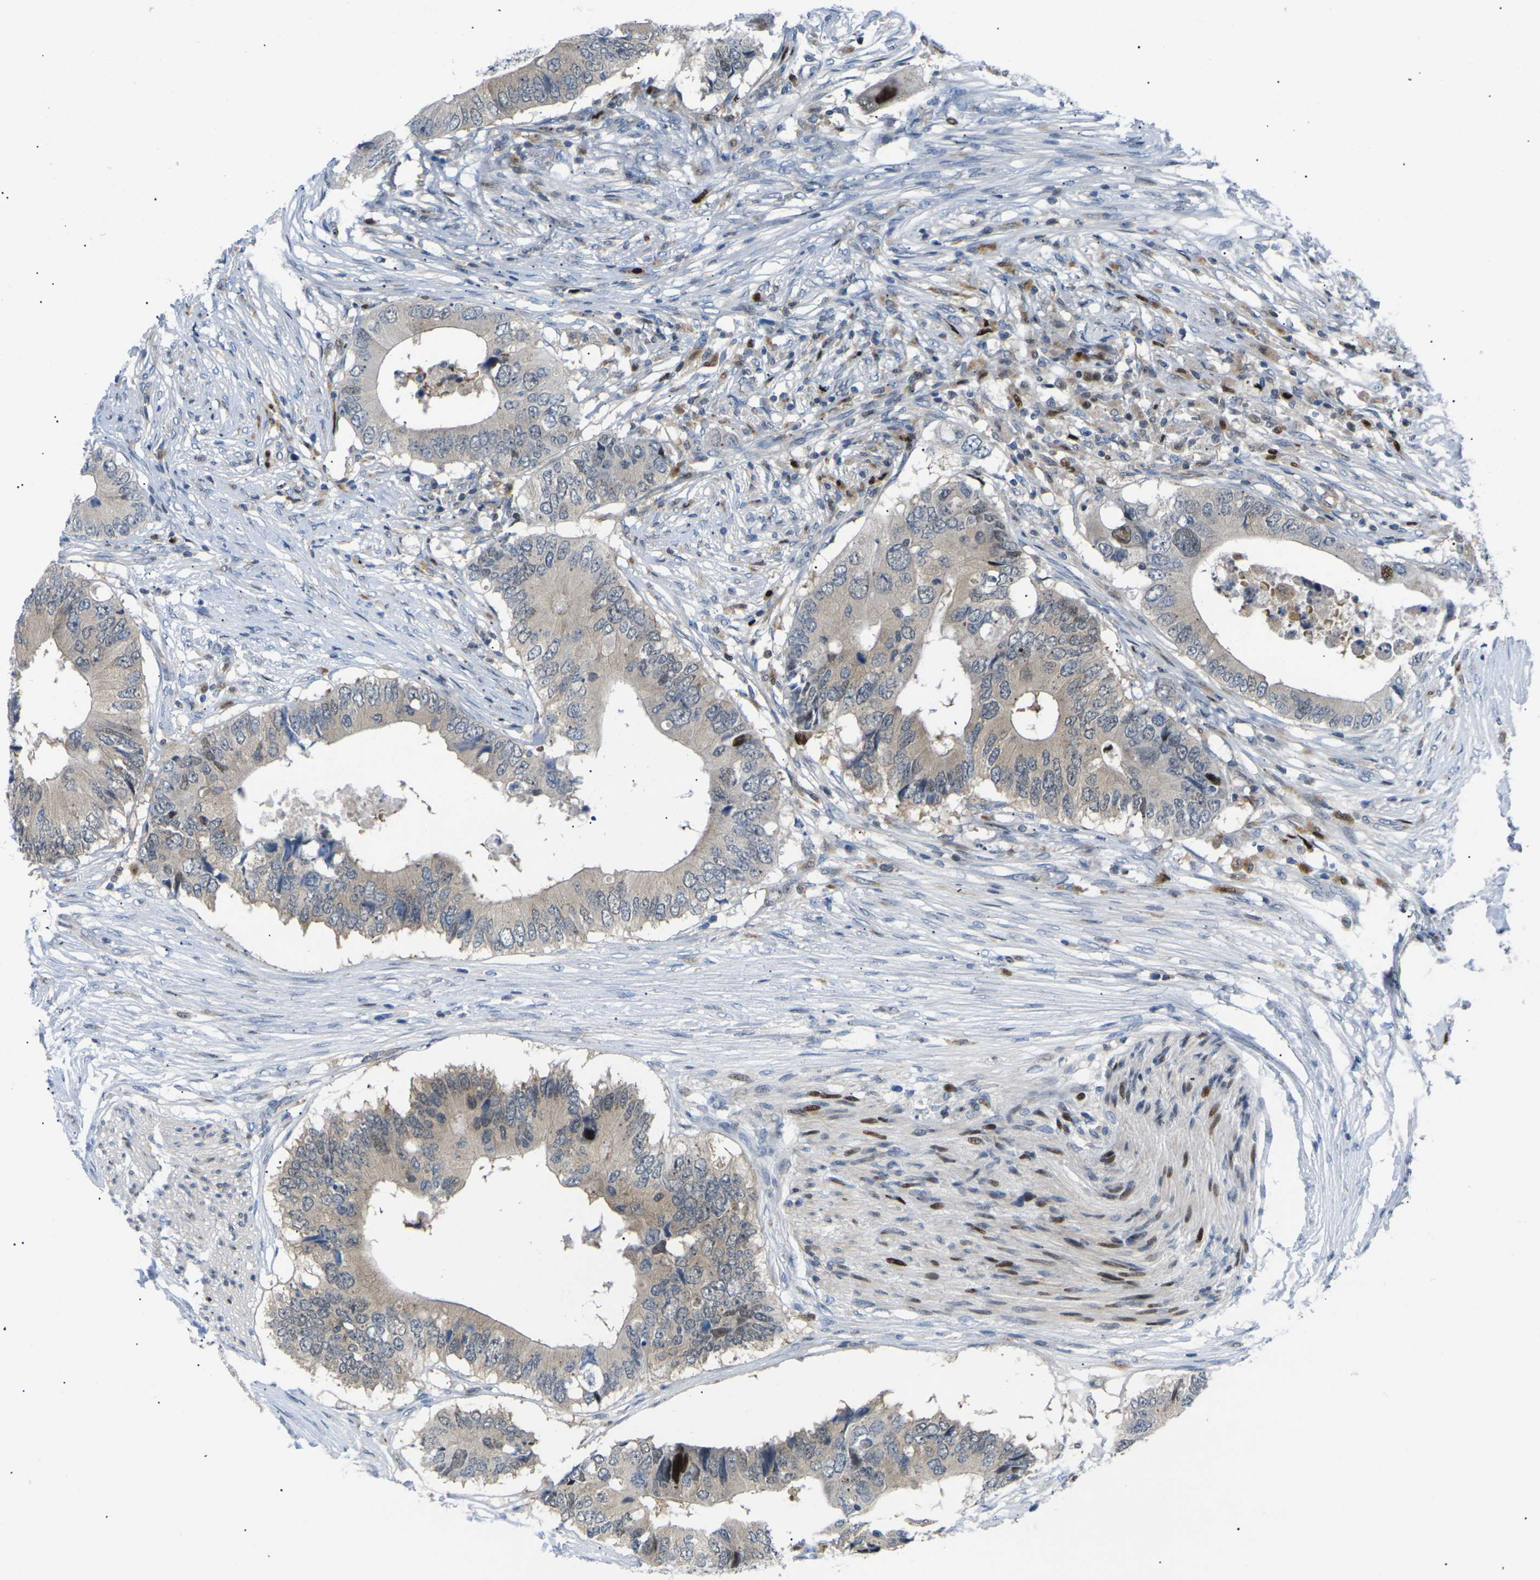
{"staining": {"intensity": "moderate", "quantity": "25%-75%", "location": "cytoplasmic/membranous"}, "tissue": "colorectal cancer", "cell_type": "Tumor cells", "image_type": "cancer", "snomed": [{"axis": "morphology", "description": "Adenocarcinoma, NOS"}, {"axis": "topography", "description": "Colon"}], "caption": "A photomicrograph of adenocarcinoma (colorectal) stained for a protein shows moderate cytoplasmic/membranous brown staining in tumor cells.", "gene": "RPS6KA3", "patient": {"sex": "male", "age": 71}}